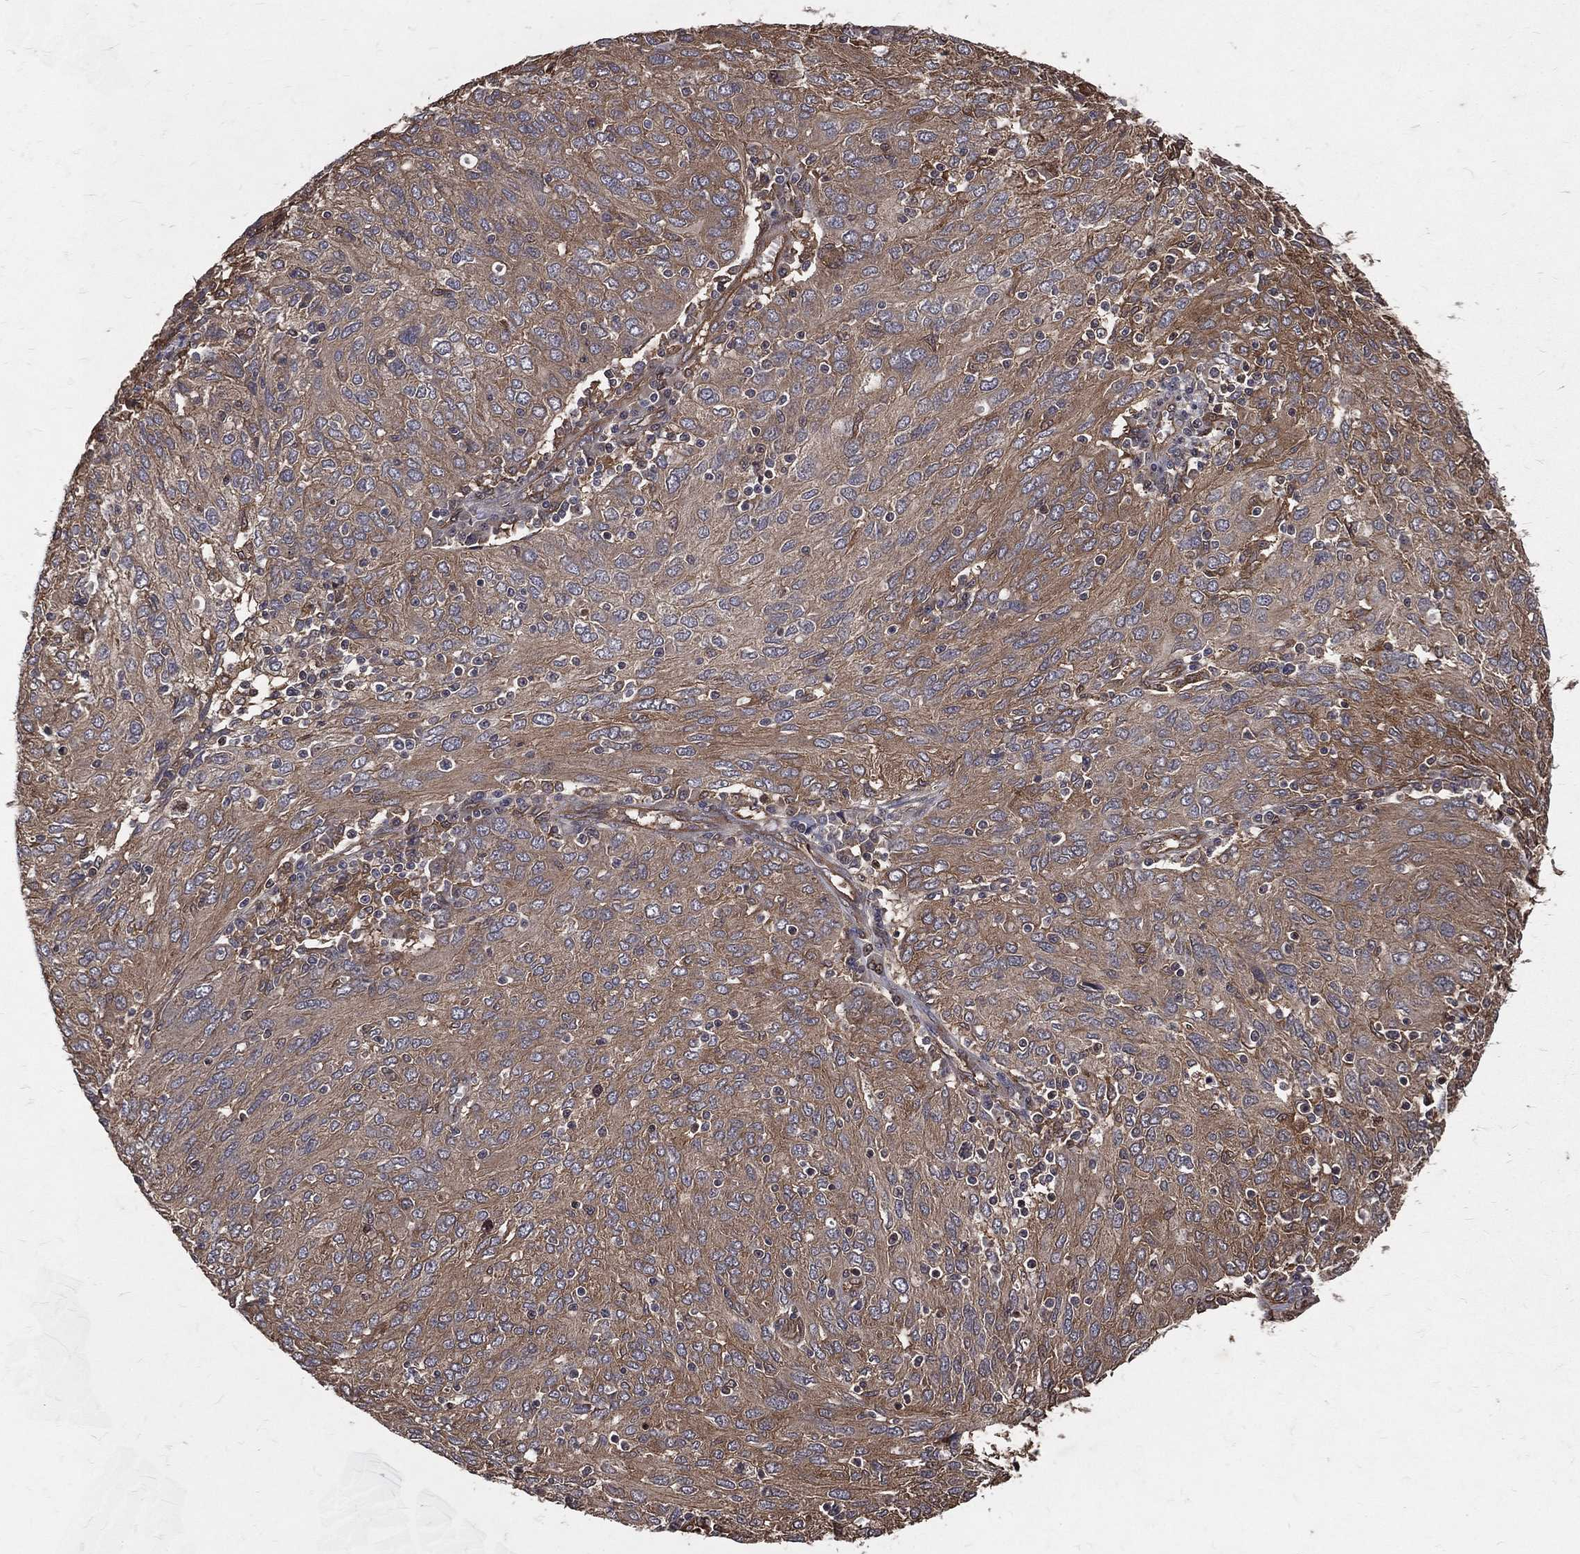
{"staining": {"intensity": "moderate", "quantity": ">75%", "location": "cytoplasmic/membranous"}, "tissue": "ovarian cancer", "cell_type": "Tumor cells", "image_type": "cancer", "snomed": [{"axis": "morphology", "description": "Carcinoma, endometroid"}, {"axis": "topography", "description": "Ovary"}], "caption": "A high-resolution image shows immunohistochemistry (IHC) staining of ovarian cancer (endometroid carcinoma), which shows moderate cytoplasmic/membranous positivity in about >75% of tumor cells.", "gene": "DPYSL2", "patient": {"sex": "female", "age": 50}}